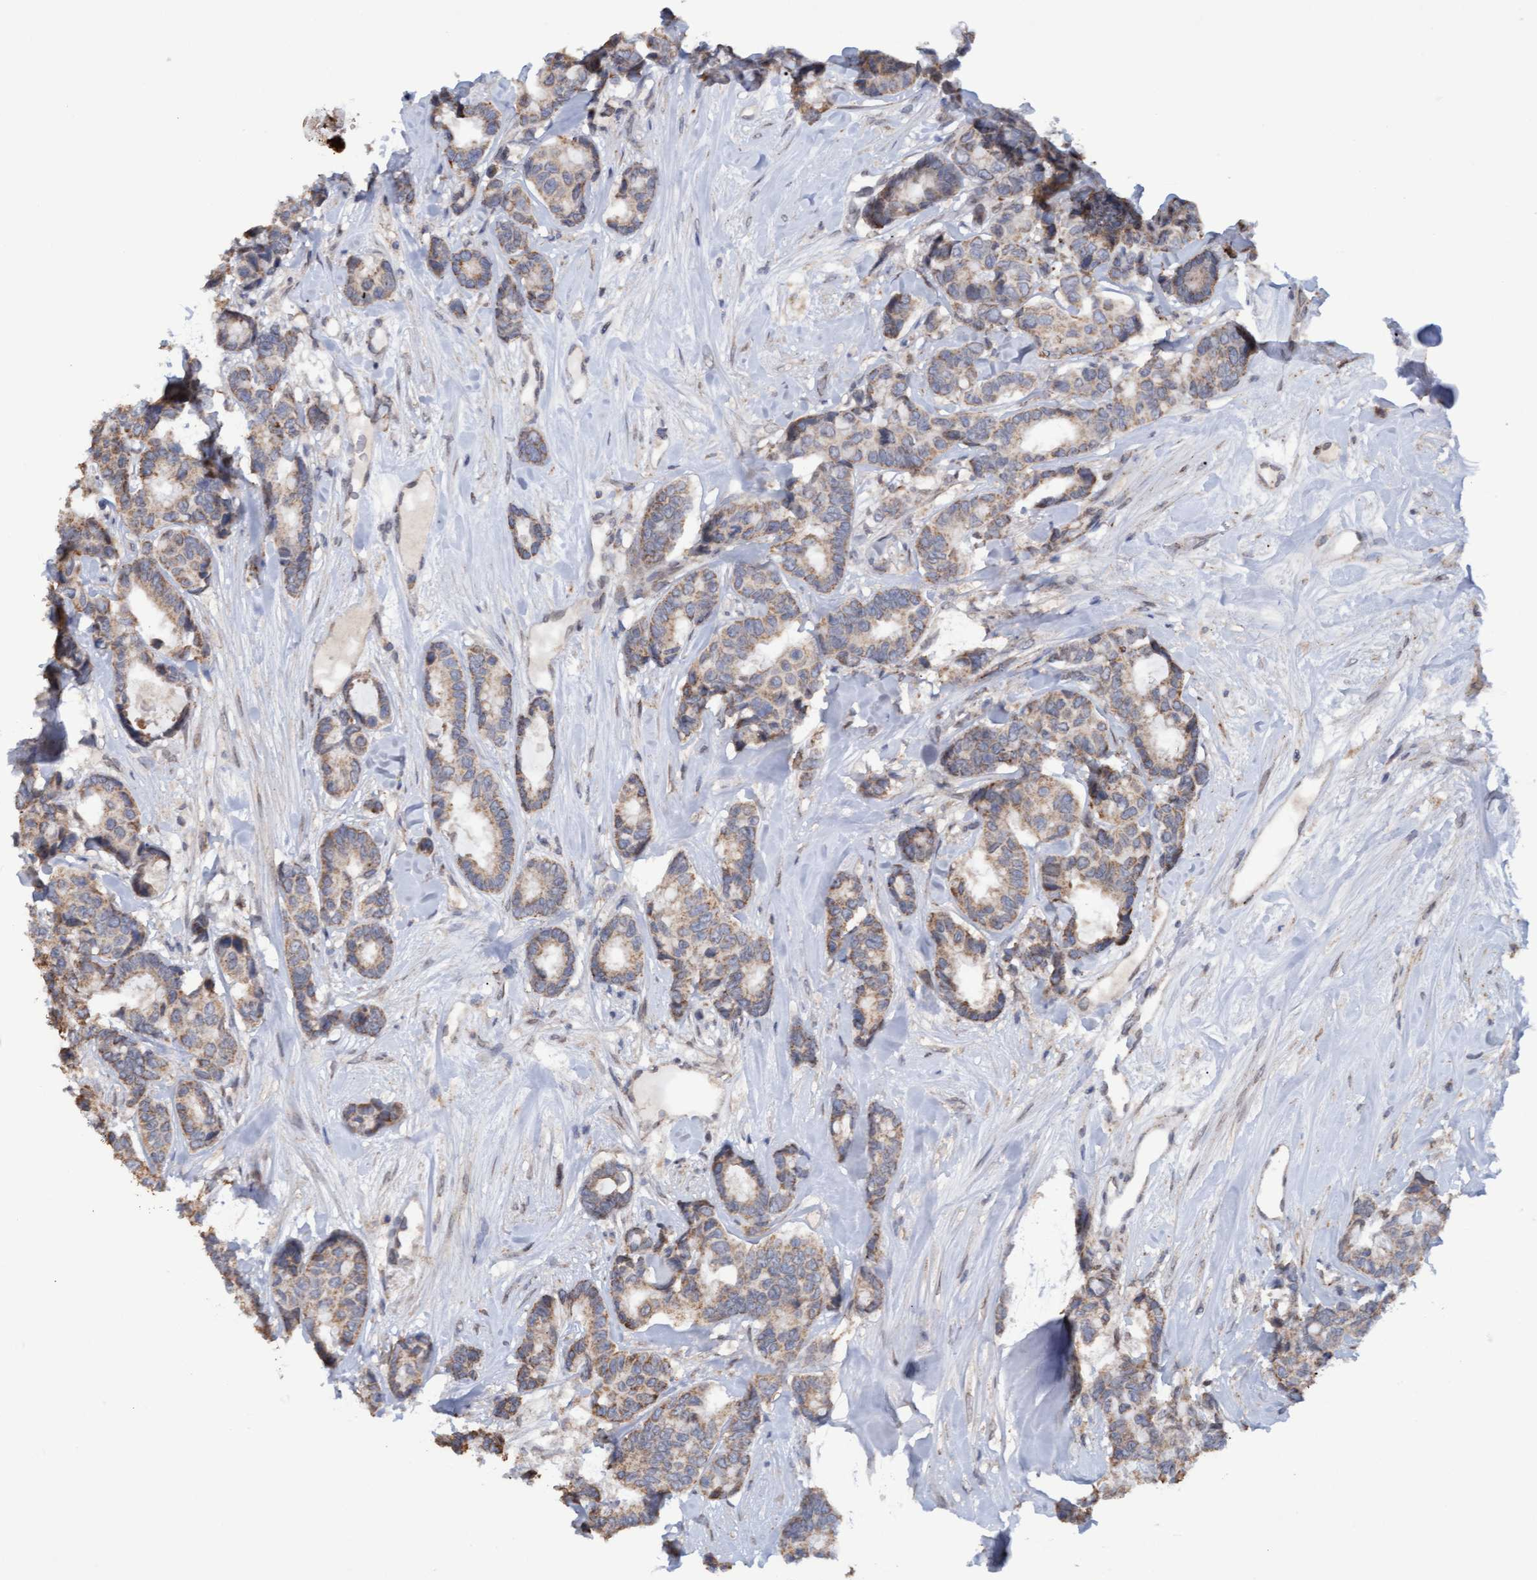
{"staining": {"intensity": "weak", "quantity": ">75%", "location": "cytoplasmic/membranous"}, "tissue": "breast cancer", "cell_type": "Tumor cells", "image_type": "cancer", "snomed": [{"axis": "morphology", "description": "Duct carcinoma"}, {"axis": "topography", "description": "Breast"}], "caption": "Human breast invasive ductal carcinoma stained with a protein marker shows weak staining in tumor cells.", "gene": "MGLL", "patient": {"sex": "female", "age": 87}}